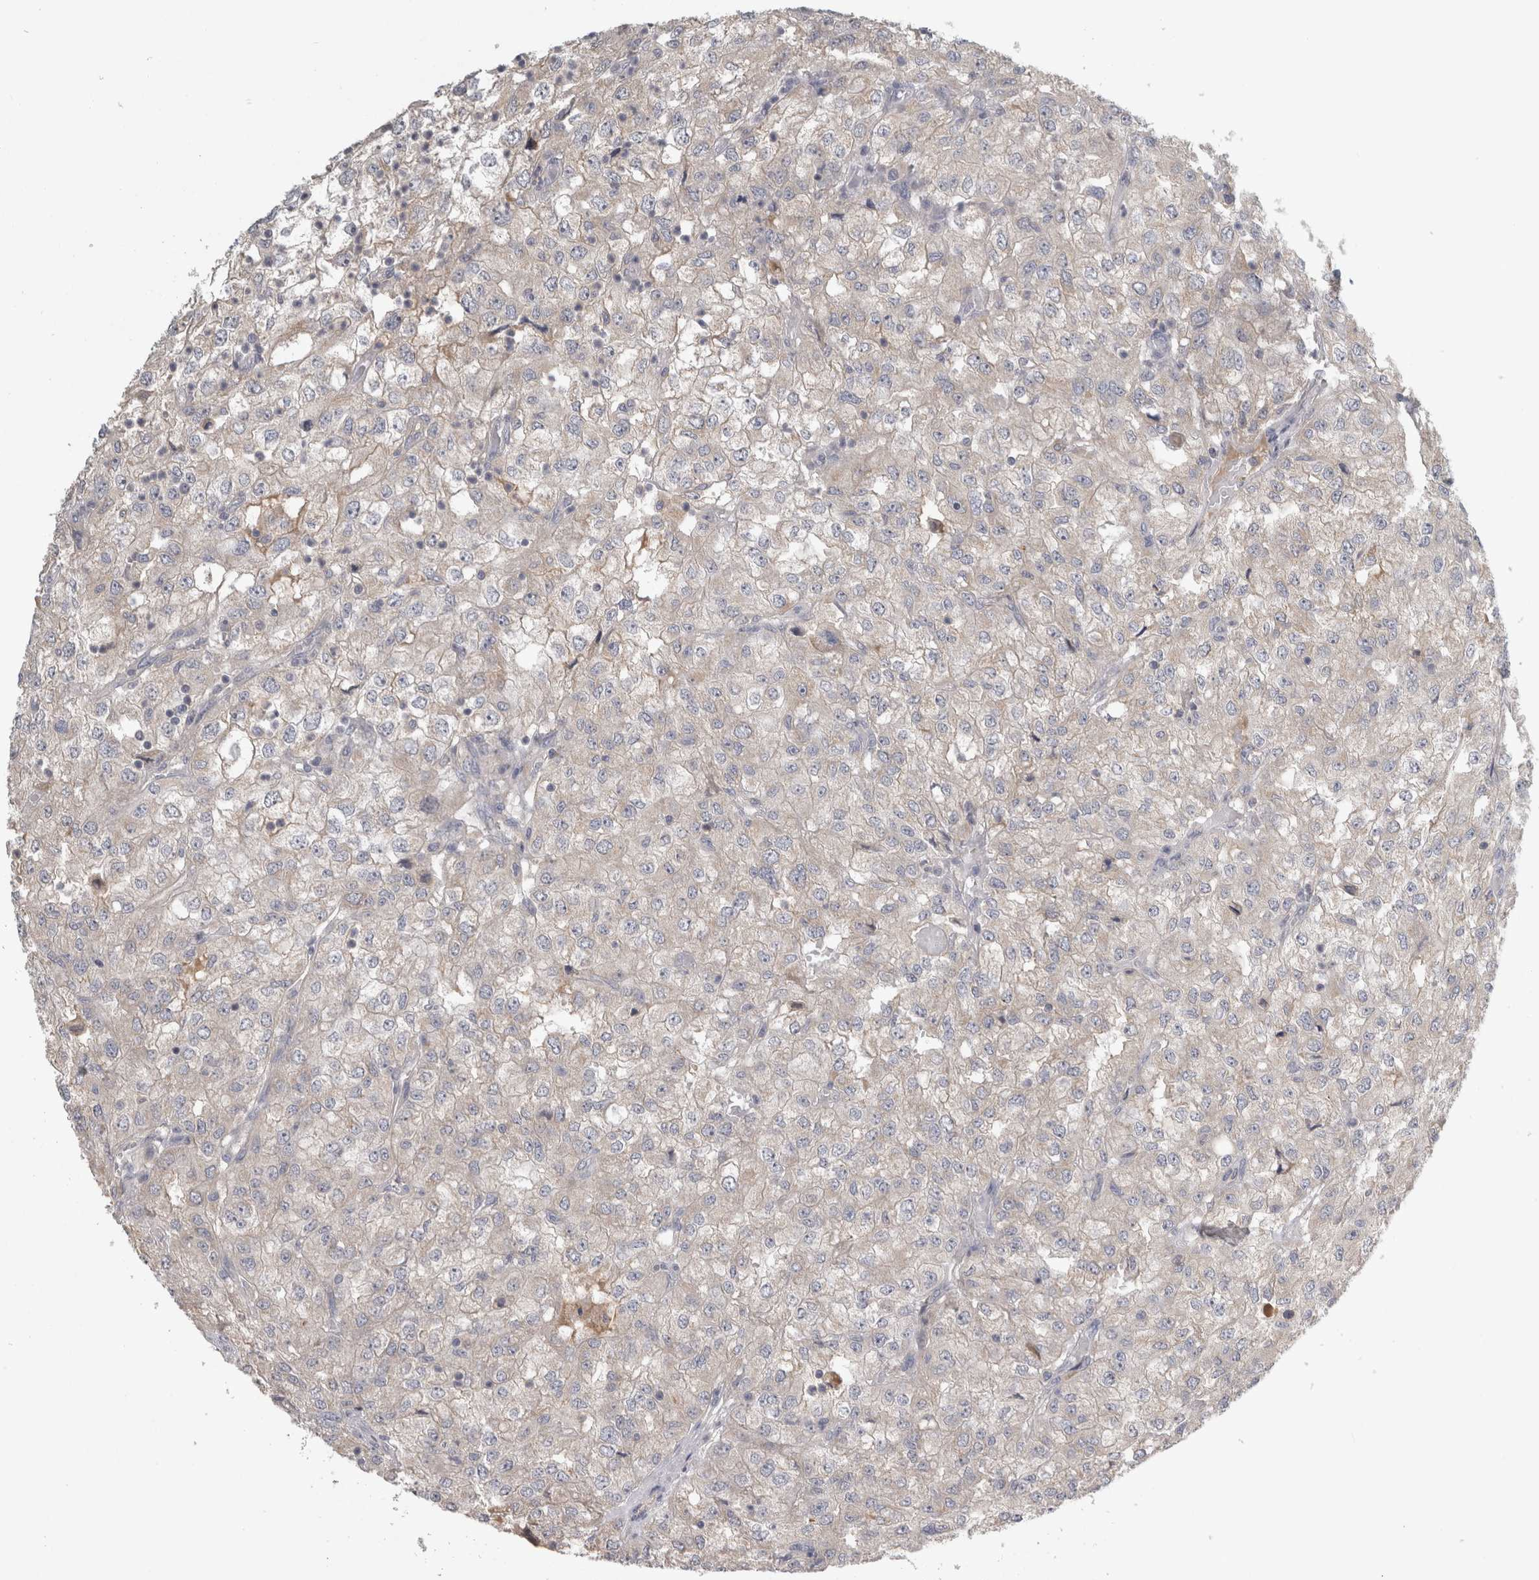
{"staining": {"intensity": "negative", "quantity": "none", "location": "none"}, "tissue": "renal cancer", "cell_type": "Tumor cells", "image_type": "cancer", "snomed": [{"axis": "morphology", "description": "Adenocarcinoma, NOS"}, {"axis": "topography", "description": "Kidney"}], "caption": "DAB immunohistochemical staining of renal cancer (adenocarcinoma) exhibits no significant staining in tumor cells. (DAB (3,3'-diaminobenzidine) IHC with hematoxylin counter stain).", "gene": "SLC22A11", "patient": {"sex": "female", "age": 54}}